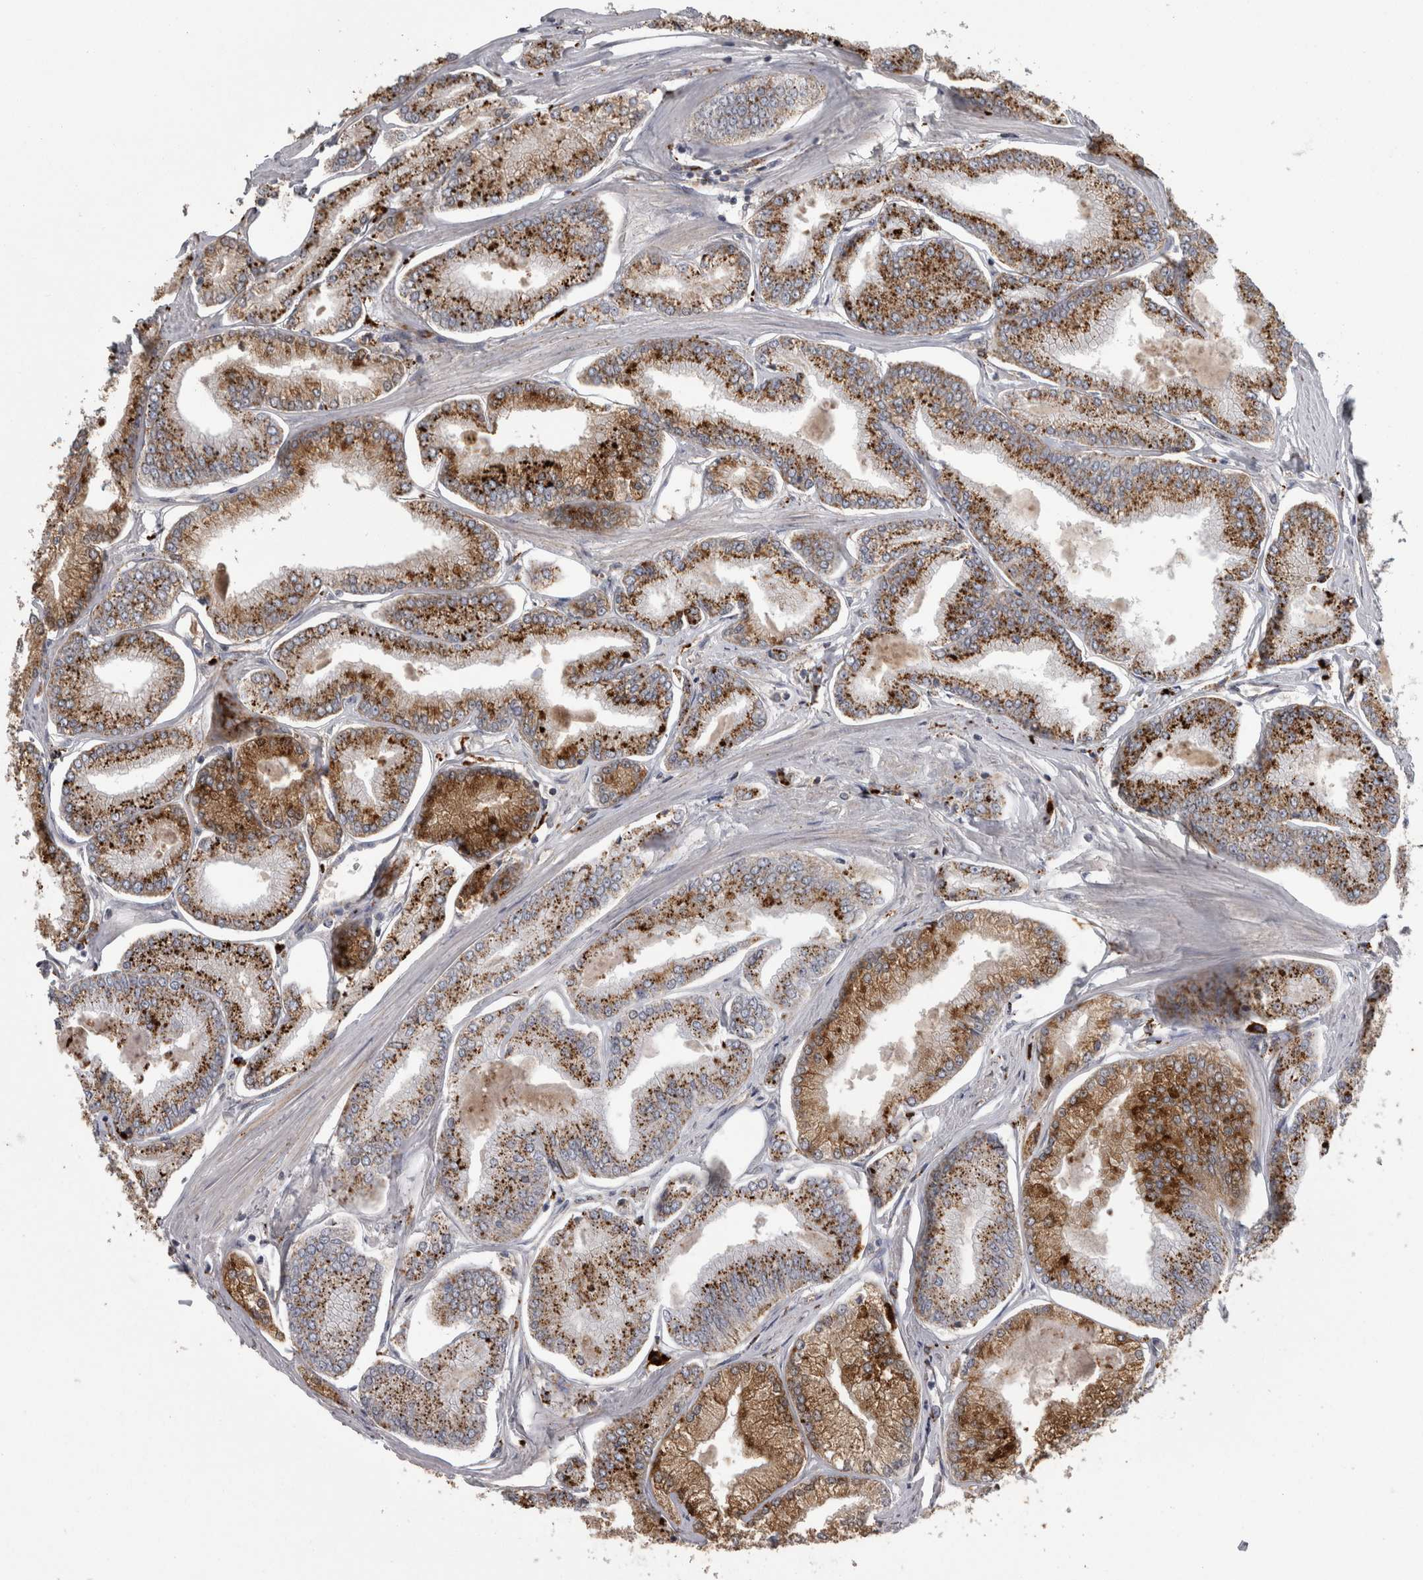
{"staining": {"intensity": "moderate", "quantity": ">75%", "location": "cytoplasmic/membranous"}, "tissue": "prostate cancer", "cell_type": "Tumor cells", "image_type": "cancer", "snomed": [{"axis": "morphology", "description": "Adenocarcinoma, Low grade"}, {"axis": "topography", "description": "Prostate"}], "caption": "This histopathology image exhibits immunohistochemistry (IHC) staining of prostate cancer, with medium moderate cytoplasmic/membranous staining in about >75% of tumor cells.", "gene": "DPP7", "patient": {"sex": "male", "age": 52}}